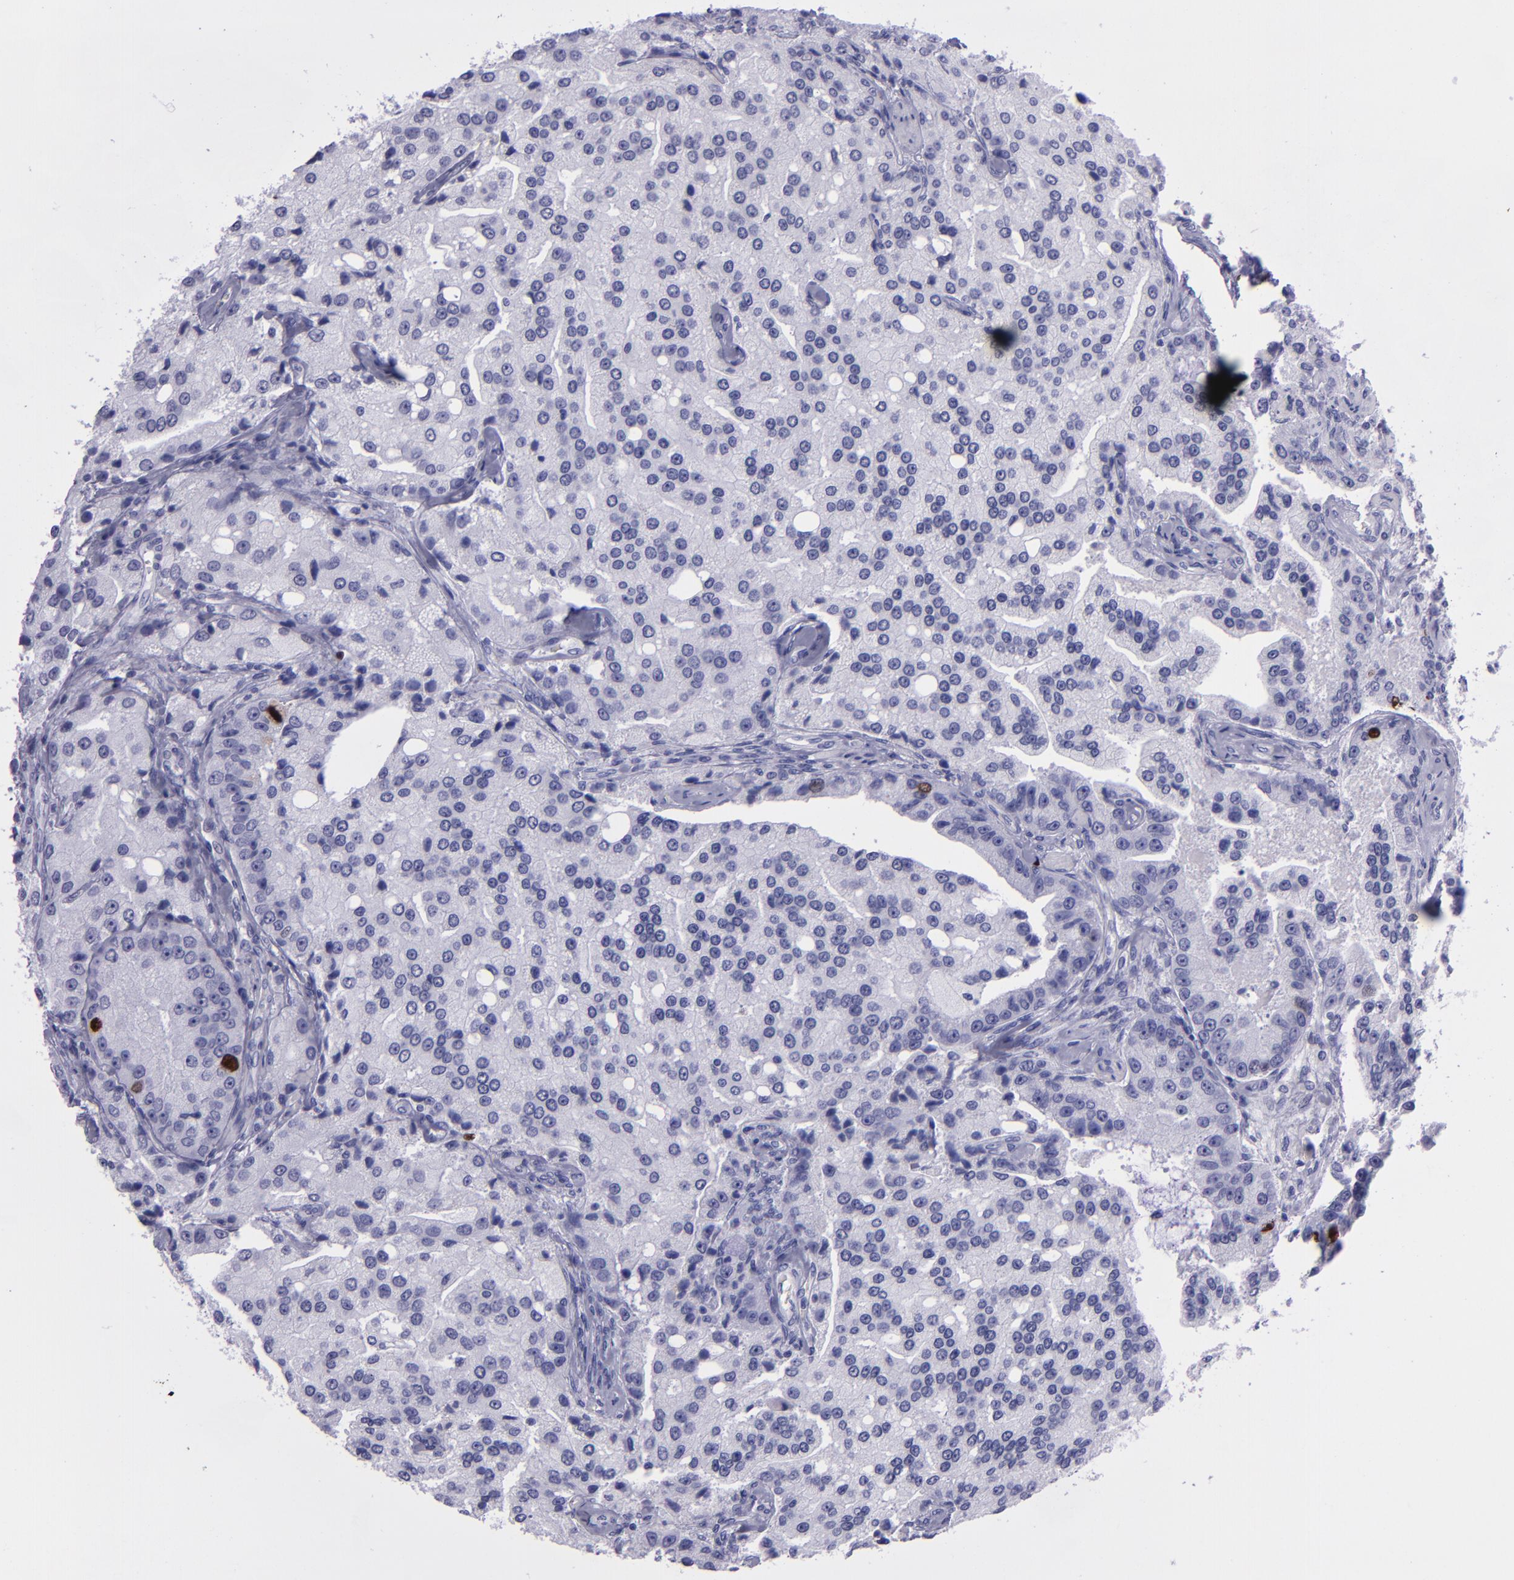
{"staining": {"intensity": "strong", "quantity": "<25%", "location": "nuclear"}, "tissue": "prostate cancer", "cell_type": "Tumor cells", "image_type": "cancer", "snomed": [{"axis": "morphology", "description": "Adenocarcinoma, Medium grade"}, {"axis": "topography", "description": "Prostate"}], "caption": "Protein staining of prostate adenocarcinoma (medium-grade) tissue shows strong nuclear staining in approximately <25% of tumor cells.", "gene": "TOP2A", "patient": {"sex": "male", "age": 72}}